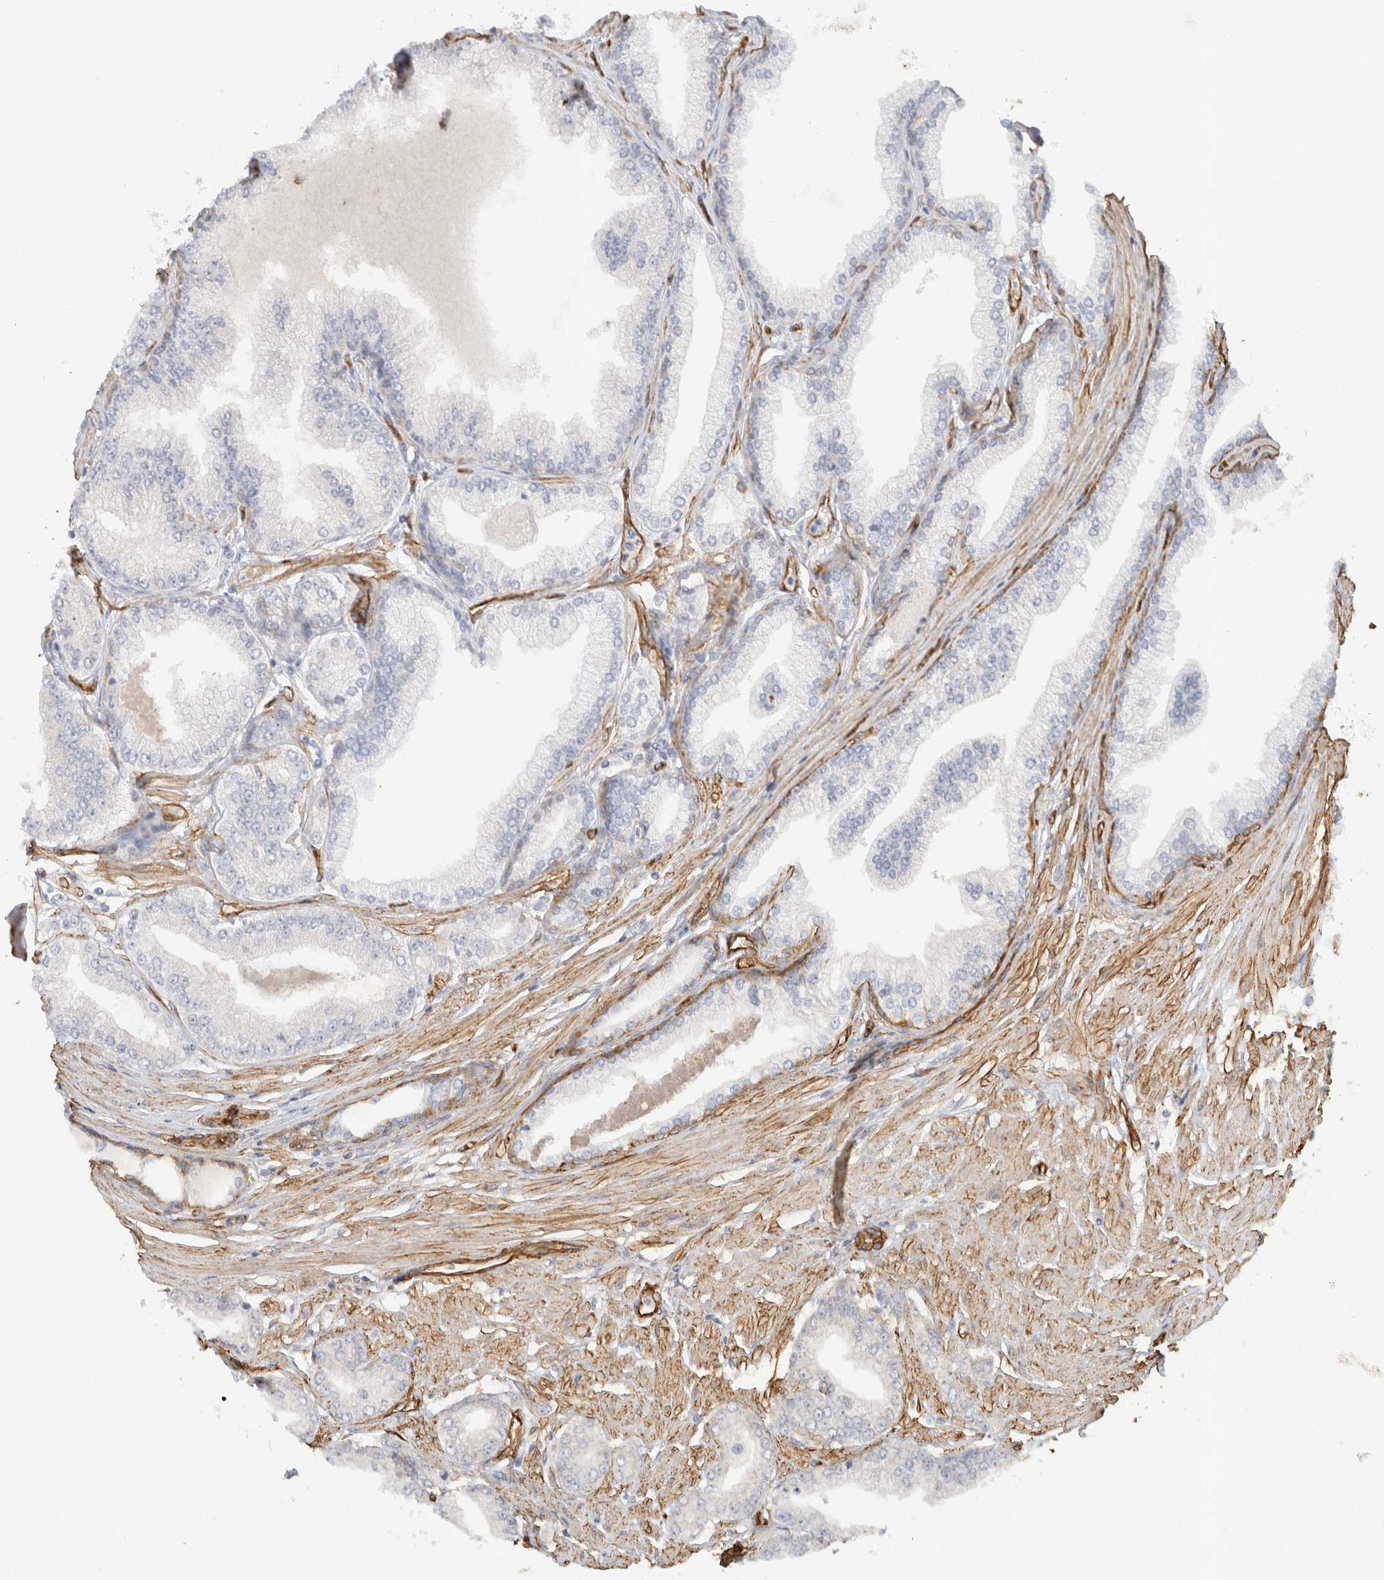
{"staining": {"intensity": "negative", "quantity": "none", "location": "none"}, "tissue": "prostate cancer", "cell_type": "Tumor cells", "image_type": "cancer", "snomed": [{"axis": "morphology", "description": "Adenocarcinoma, Low grade"}, {"axis": "topography", "description": "Prostate"}], "caption": "Histopathology image shows no protein positivity in tumor cells of prostate low-grade adenocarcinoma tissue.", "gene": "JMJD4", "patient": {"sex": "male", "age": 52}}